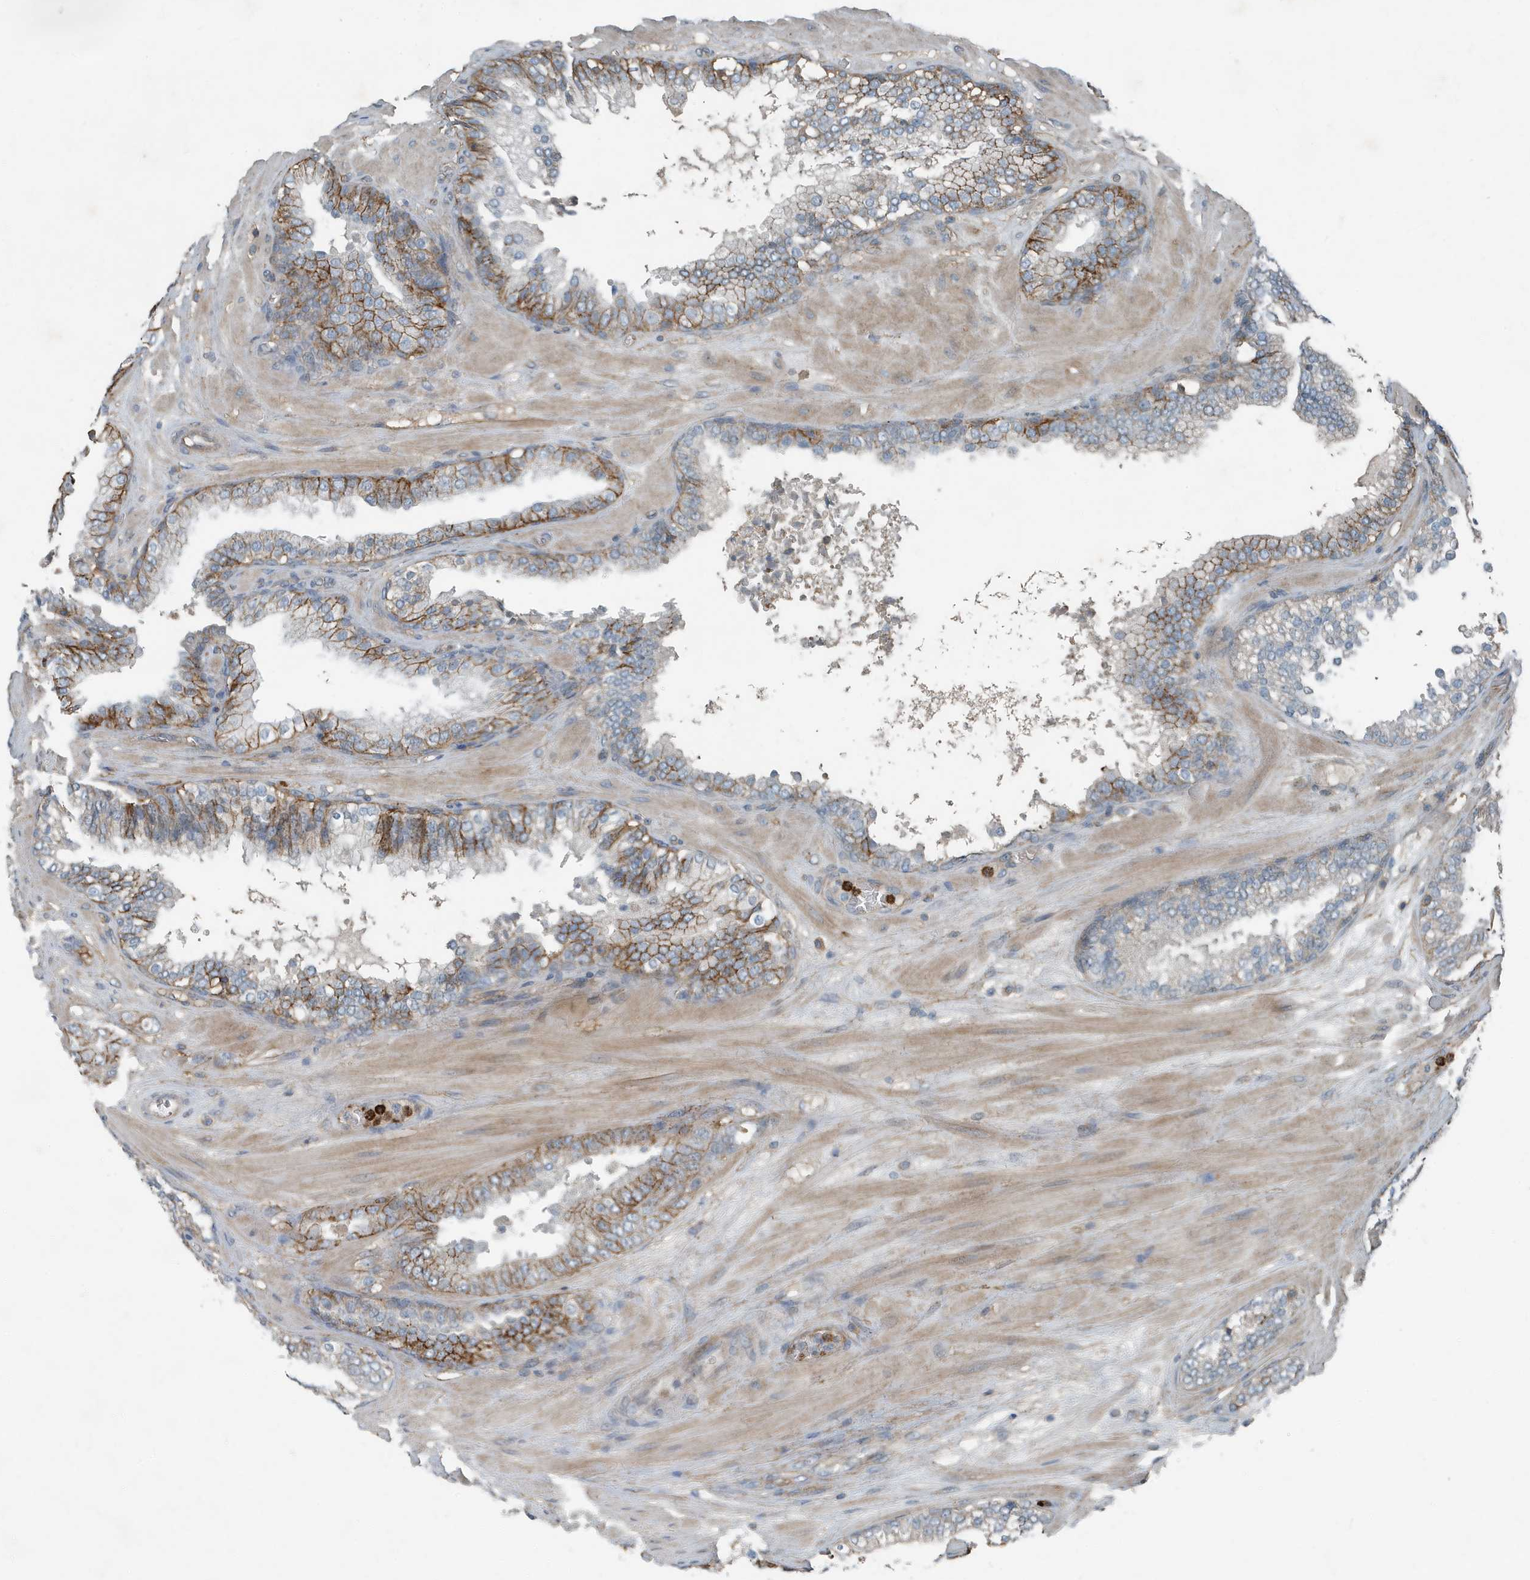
{"staining": {"intensity": "moderate", "quantity": "<25%", "location": "cytoplasmic/membranous"}, "tissue": "prostate cancer", "cell_type": "Tumor cells", "image_type": "cancer", "snomed": [{"axis": "morphology", "description": "Adenocarcinoma, High grade"}, {"axis": "topography", "description": "Prostate"}], "caption": "Immunohistochemical staining of prostate cancer (adenocarcinoma (high-grade)) exhibits moderate cytoplasmic/membranous protein staining in approximately <25% of tumor cells.", "gene": "DAPP1", "patient": {"sex": "male", "age": 65}}